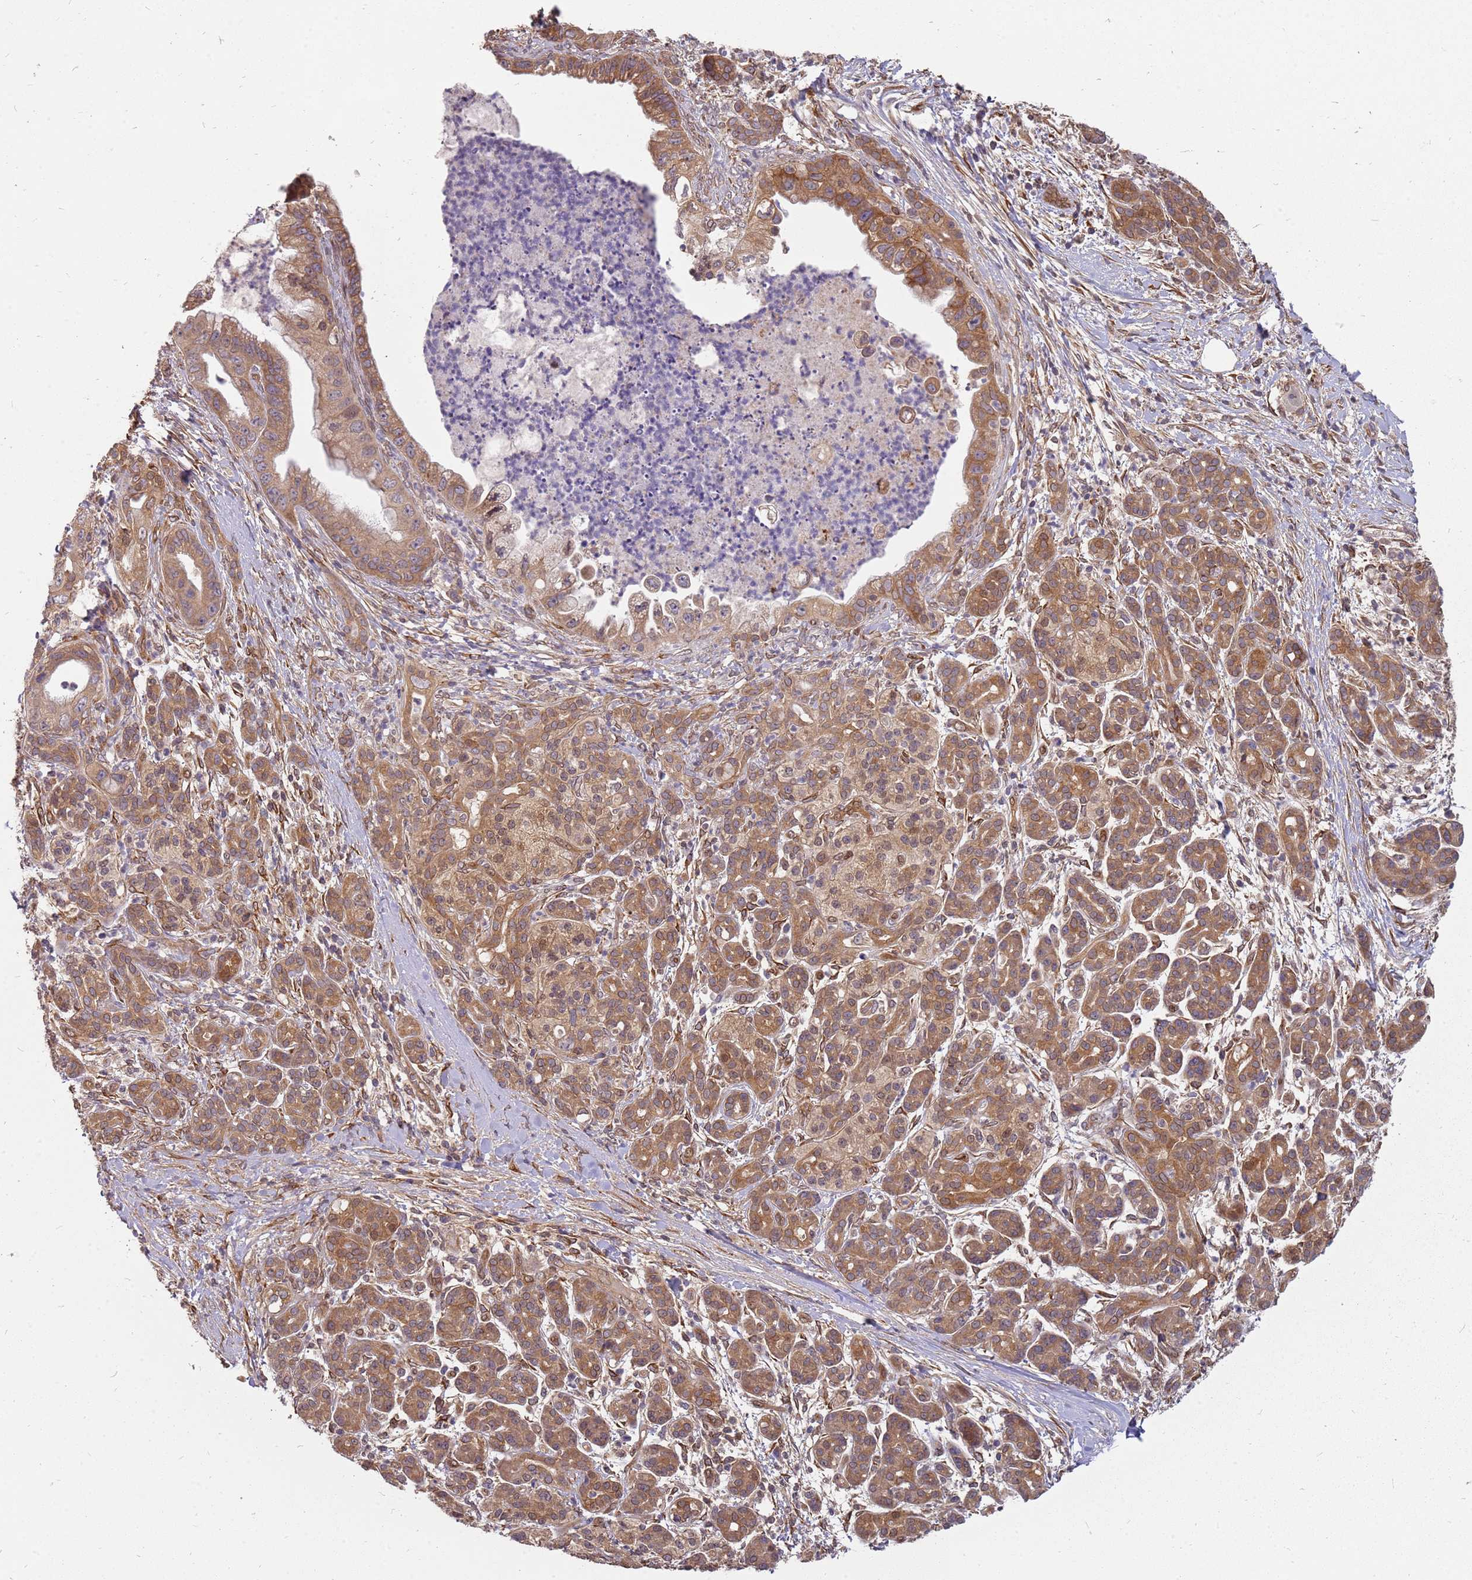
{"staining": {"intensity": "moderate", "quantity": ">75%", "location": "cytoplasmic/membranous"}, "tissue": "pancreatic cancer", "cell_type": "Tumor cells", "image_type": "cancer", "snomed": [{"axis": "morphology", "description": "Adenocarcinoma, NOS"}, {"axis": "topography", "description": "Pancreas"}], "caption": "Immunohistochemistry (IHC) (DAB) staining of human pancreatic cancer (adenocarcinoma) displays moderate cytoplasmic/membranous protein staining in about >75% of tumor cells.", "gene": "NUDT14", "patient": {"sex": "male", "age": 58}}